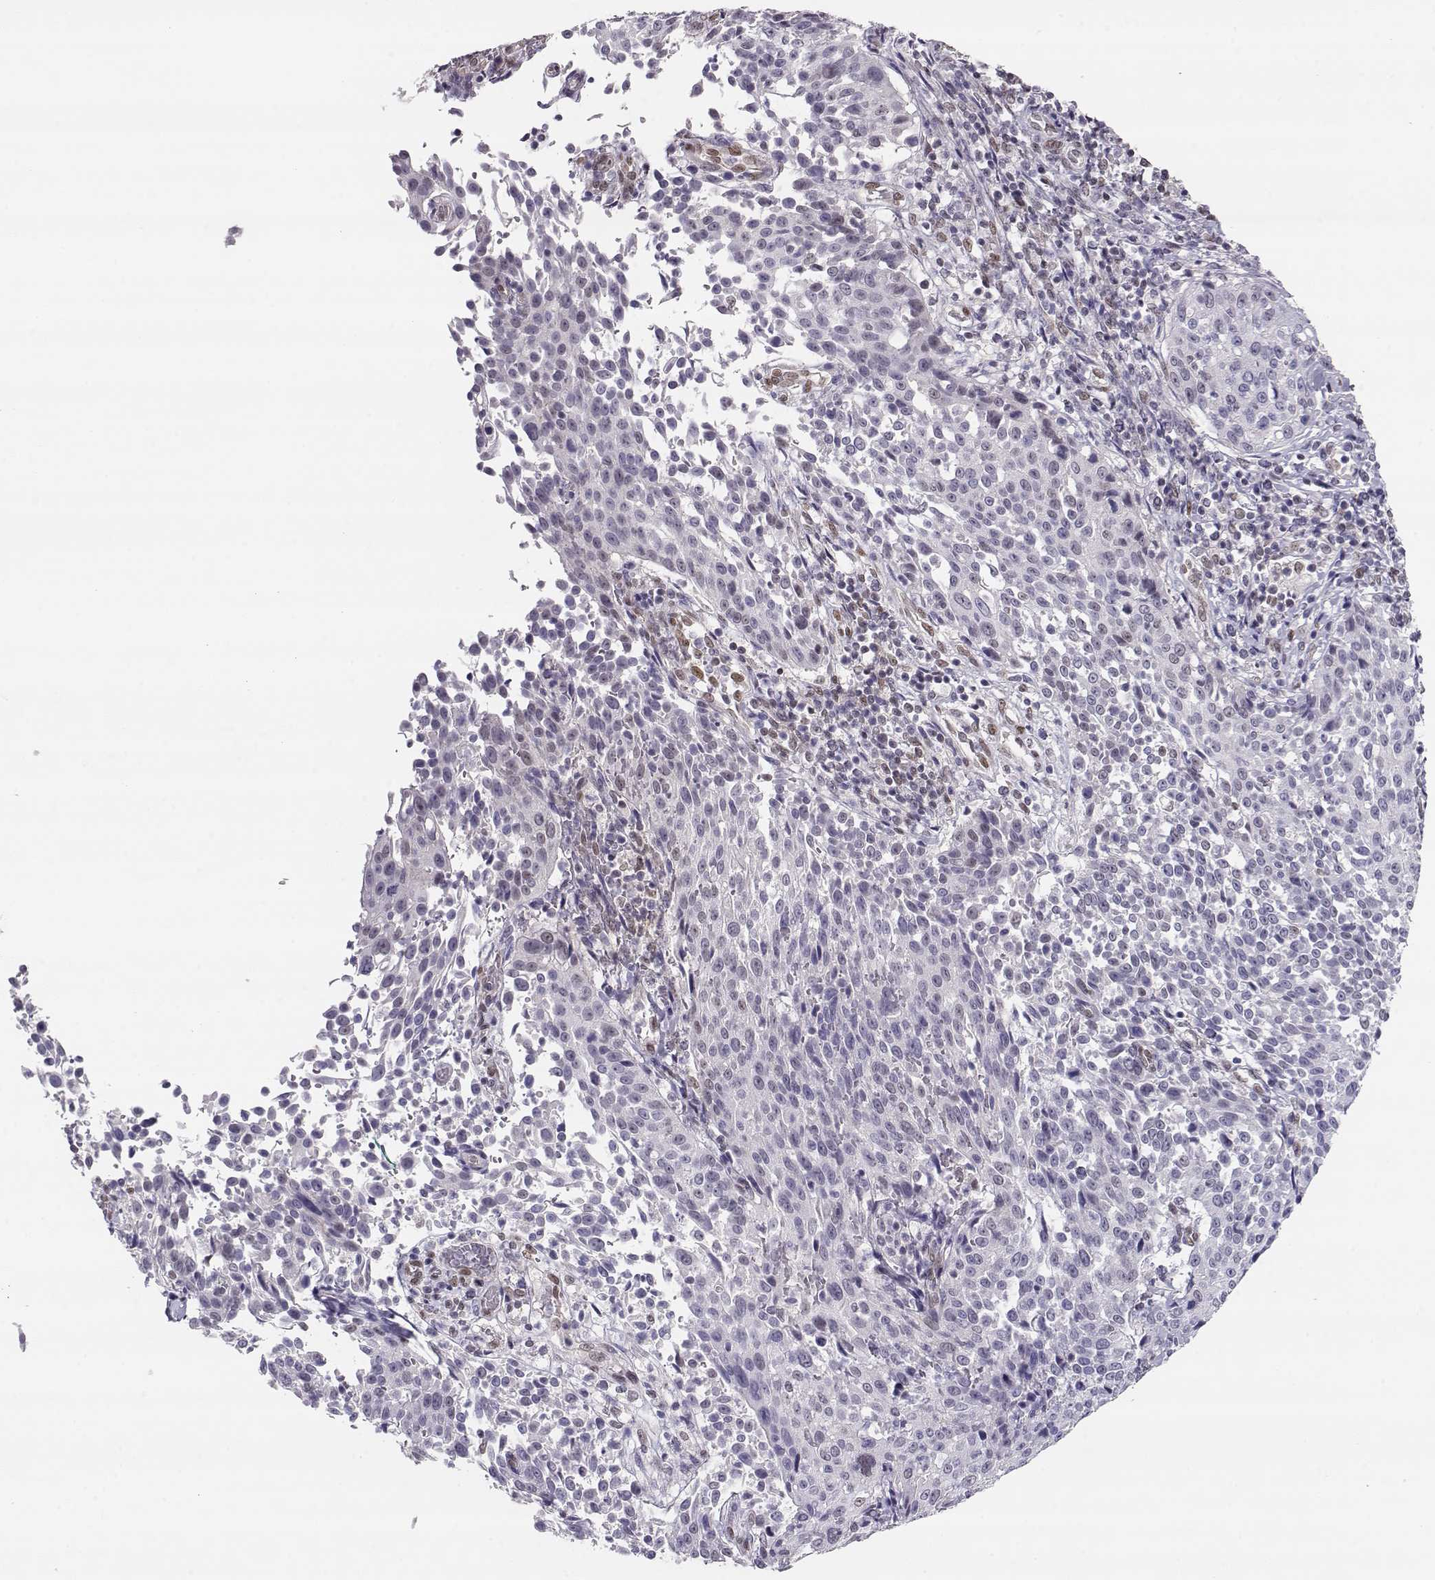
{"staining": {"intensity": "negative", "quantity": "none", "location": "none"}, "tissue": "cervical cancer", "cell_type": "Tumor cells", "image_type": "cancer", "snomed": [{"axis": "morphology", "description": "Squamous cell carcinoma, NOS"}, {"axis": "topography", "description": "Cervix"}], "caption": "This image is of cervical cancer stained with IHC to label a protein in brown with the nuclei are counter-stained blue. There is no positivity in tumor cells.", "gene": "POLI", "patient": {"sex": "female", "age": 26}}